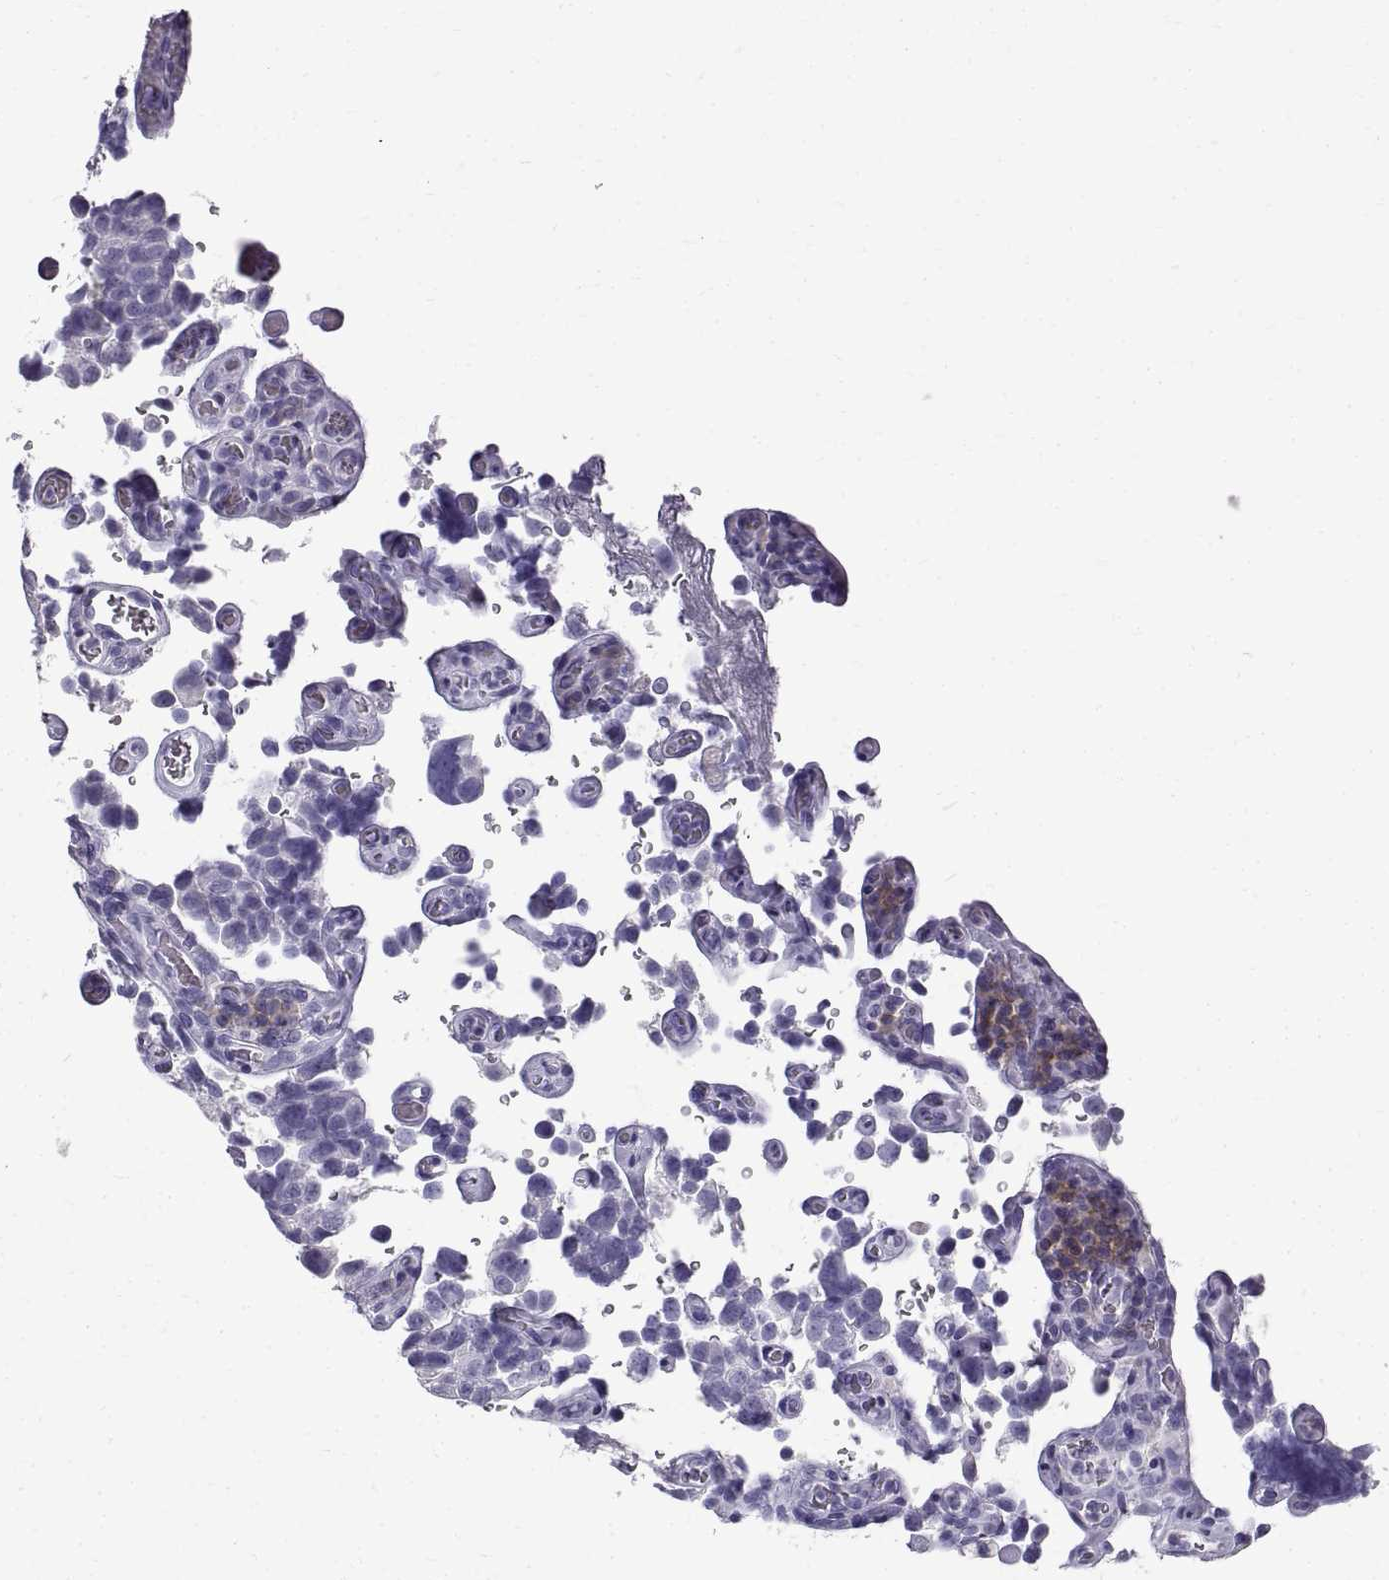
{"staining": {"intensity": "negative", "quantity": "none", "location": "none"}, "tissue": "urothelial cancer", "cell_type": "Tumor cells", "image_type": "cancer", "snomed": [{"axis": "morphology", "description": "Urothelial carcinoma, High grade"}, {"axis": "topography", "description": "Urinary bladder"}], "caption": "Tumor cells are negative for brown protein staining in high-grade urothelial carcinoma.", "gene": "GNG12", "patient": {"sex": "female", "age": 58}}